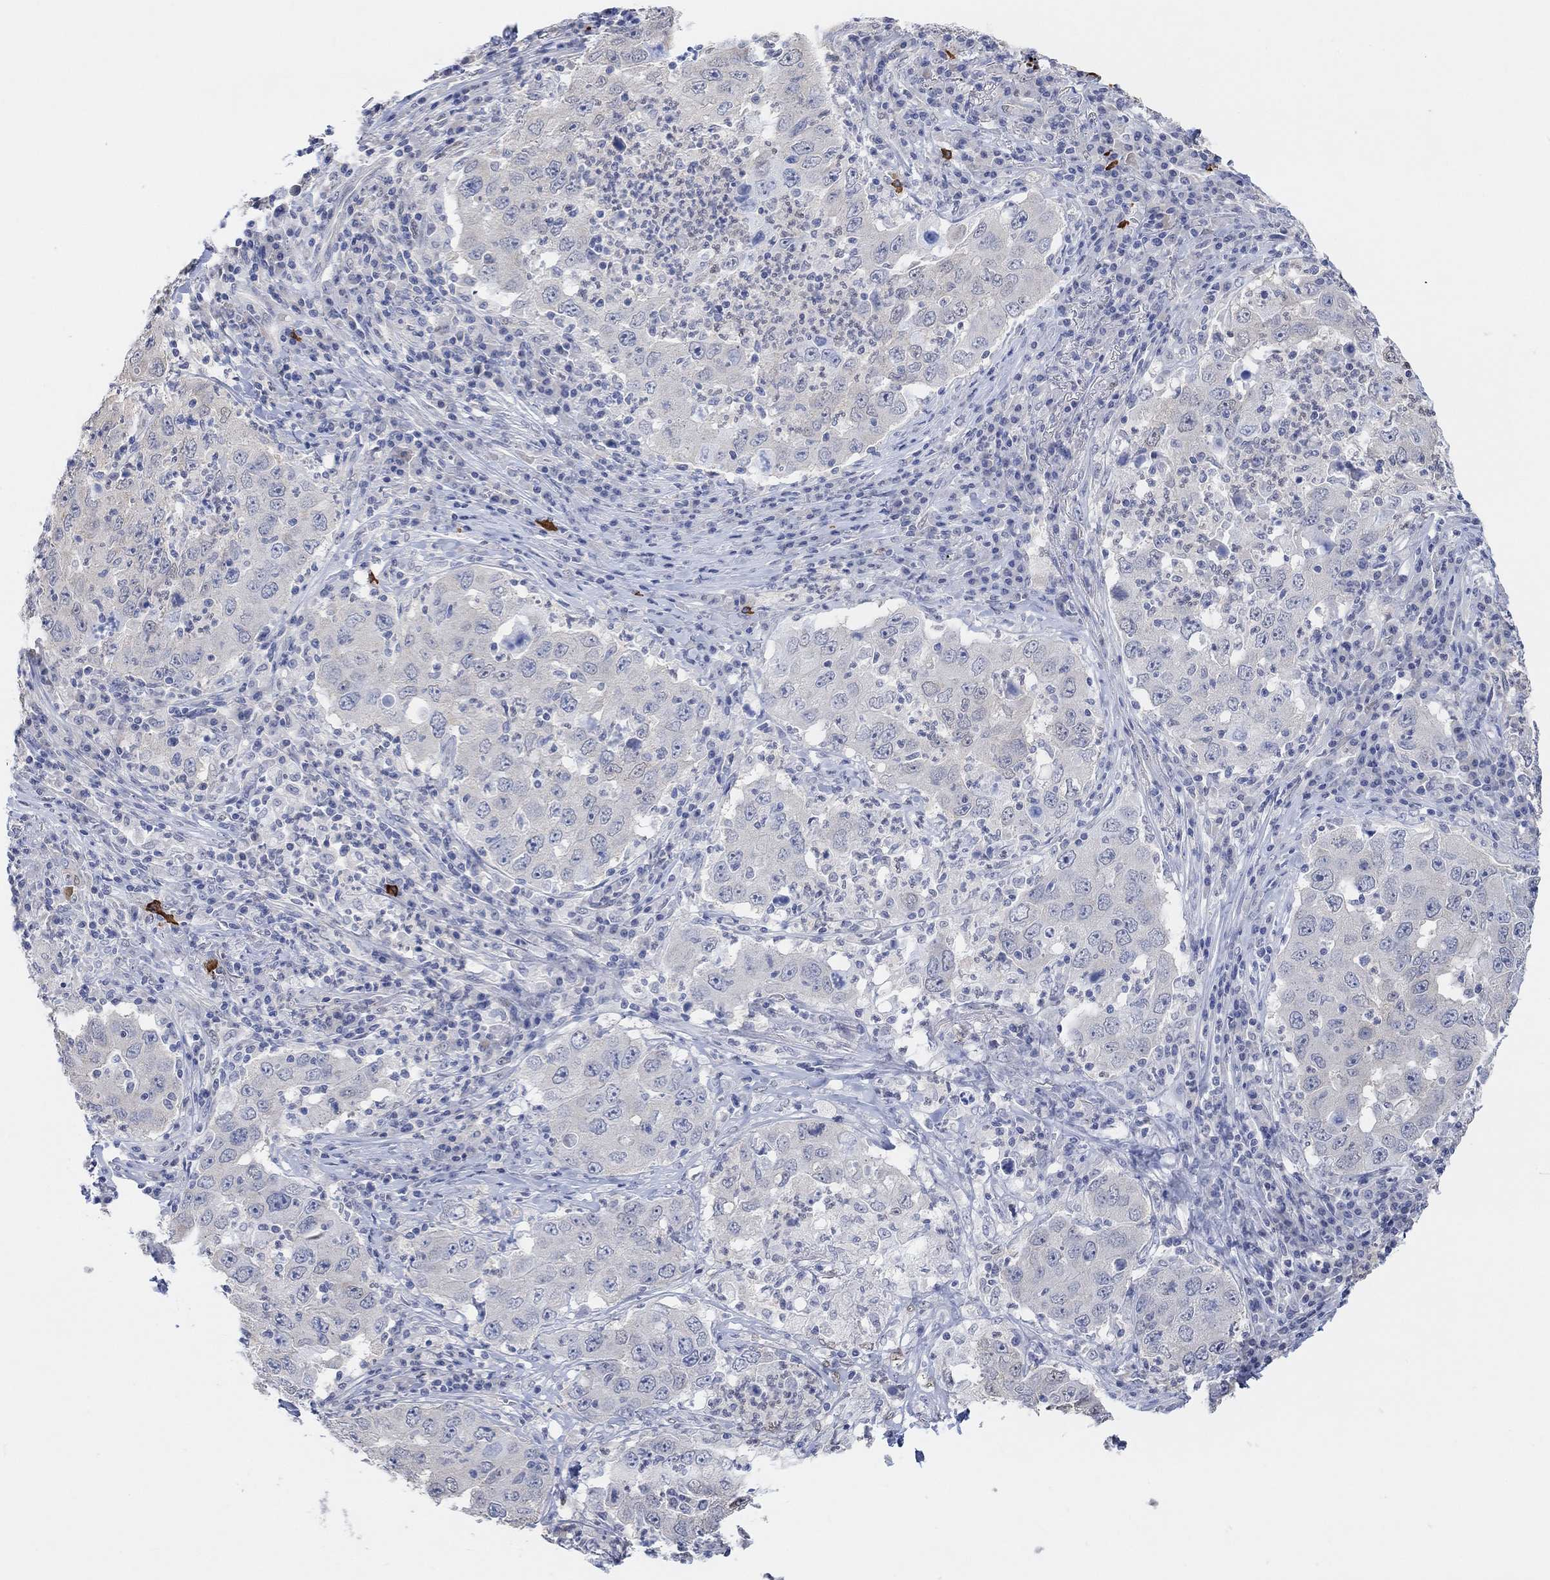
{"staining": {"intensity": "negative", "quantity": "none", "location": "none"}, "tissue": "lung cancer", "cell_type": "Tumor cells", "image_type": "cancer", "snomed": [{"axis": "morphology", "description": "Adenocarcinoma, NOS"}, {"axis": "topography", "description": "Lung"}], "caption": "Adenocarcinoma (lung) stained for a protein using immunohistochemistry (IHC) exhibits no staining tumor cells.", "gene": "MUC1", "patient": {"sex": "male", "age": 73}}